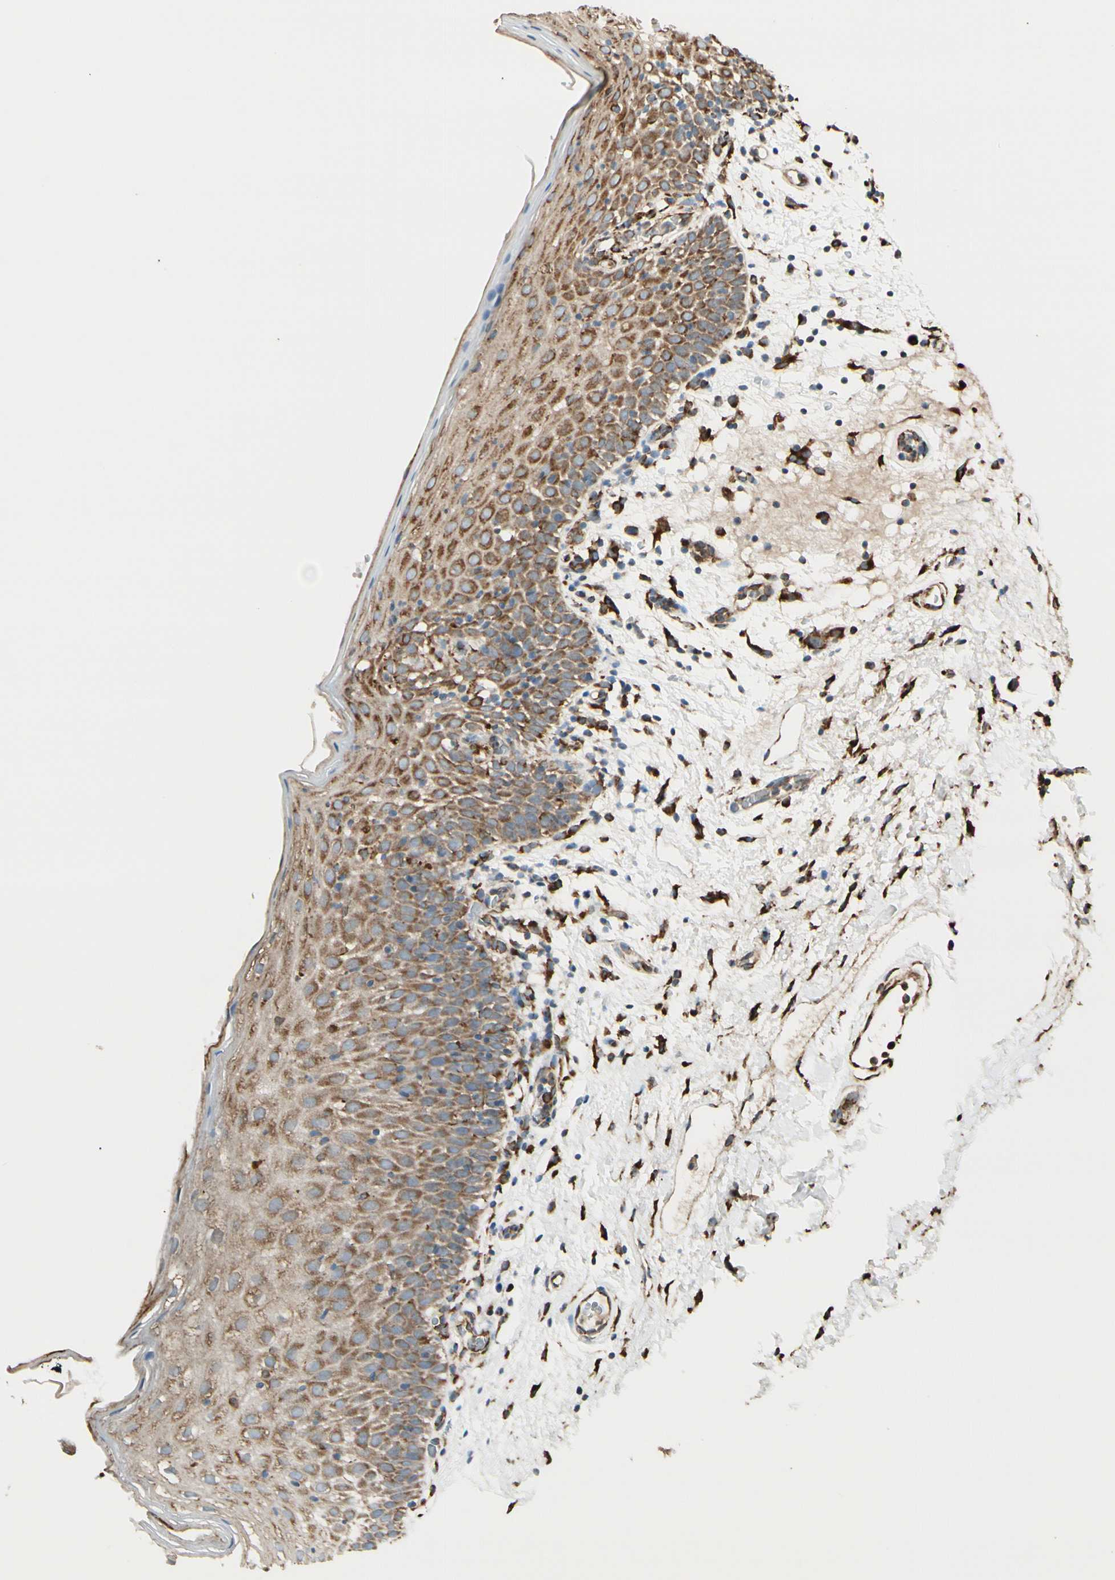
{"staining": {"intensity": "moderate", "quantity": ">75%", "location": "cytoplasmic/membranous"}, "tissue": "oral mucosa", "cell_type": "Squamous epithelial cells", "image_type": "normal", "snomed": [{"axis": "morphology", "description": "Normal tissue, NOS"}, {"axis": "morphology", "description": "Squamous cell carcinoma, NOS"}, {"axis": "topography", "description": "Skeletal muscle"}, {"axis": "topography", "description": "Oral tissue"}], "caption": "IHC (DAB (3,3'-diaminobenzidine)) staining of normal oral mucosa reveals moderate cytoplasmic/membranous protein positivity in about >75% of squamous epithelial cells. (Brightfield microscopy of DAB IHC at high magnification).", "gene": "RRBP1", "patient": {"sex": "male", "age": 71}}